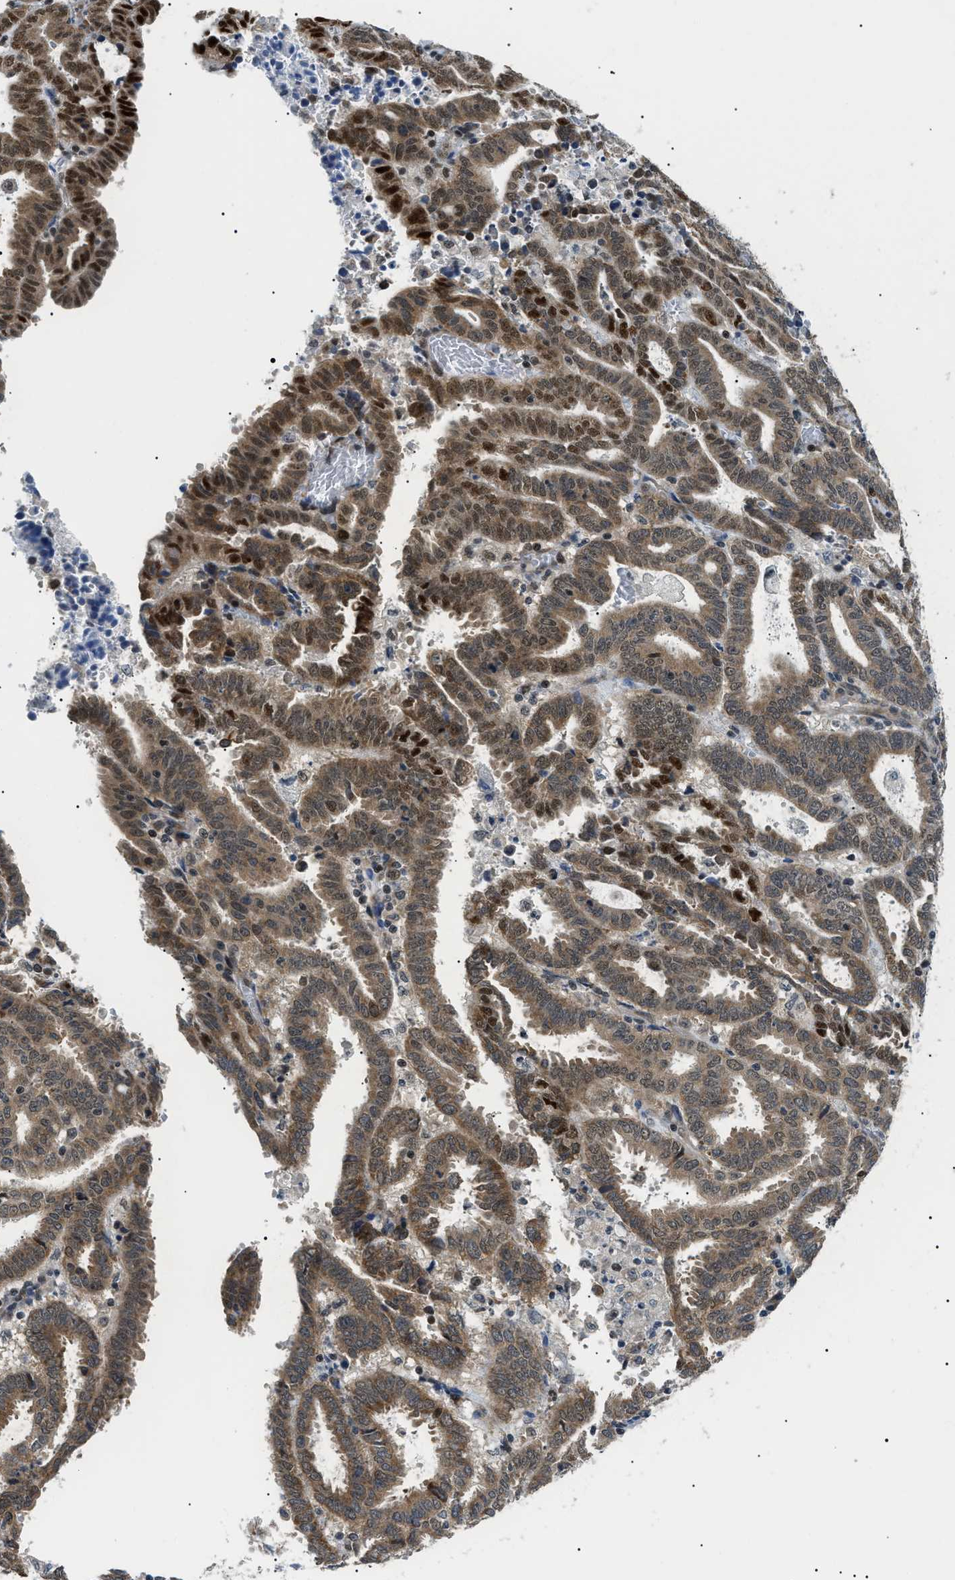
{"staining": {"intensity": "strong", "quantity": ">75%", "location": "cytoplasmic/membranous,nuclear"}, "tissue": "endometrial cancer", "cell_type": "Tumor cells", "image_type": "cancer", "snomed": [{"axis": "morphology", "description": "Adenocarcinoma, NOS"}, {"axis": "topography", "description": "Uterus"}], "caption": "Endometrial cancer (adenocarcinoma) tissue demonstrates strong cytoplasmic/membranous and nuclear positivity in approximately >75% of tumor cells Nuclei are stained in blue.", "gene": "CWC25", "patient": {"sex": "female", "age": 83}}